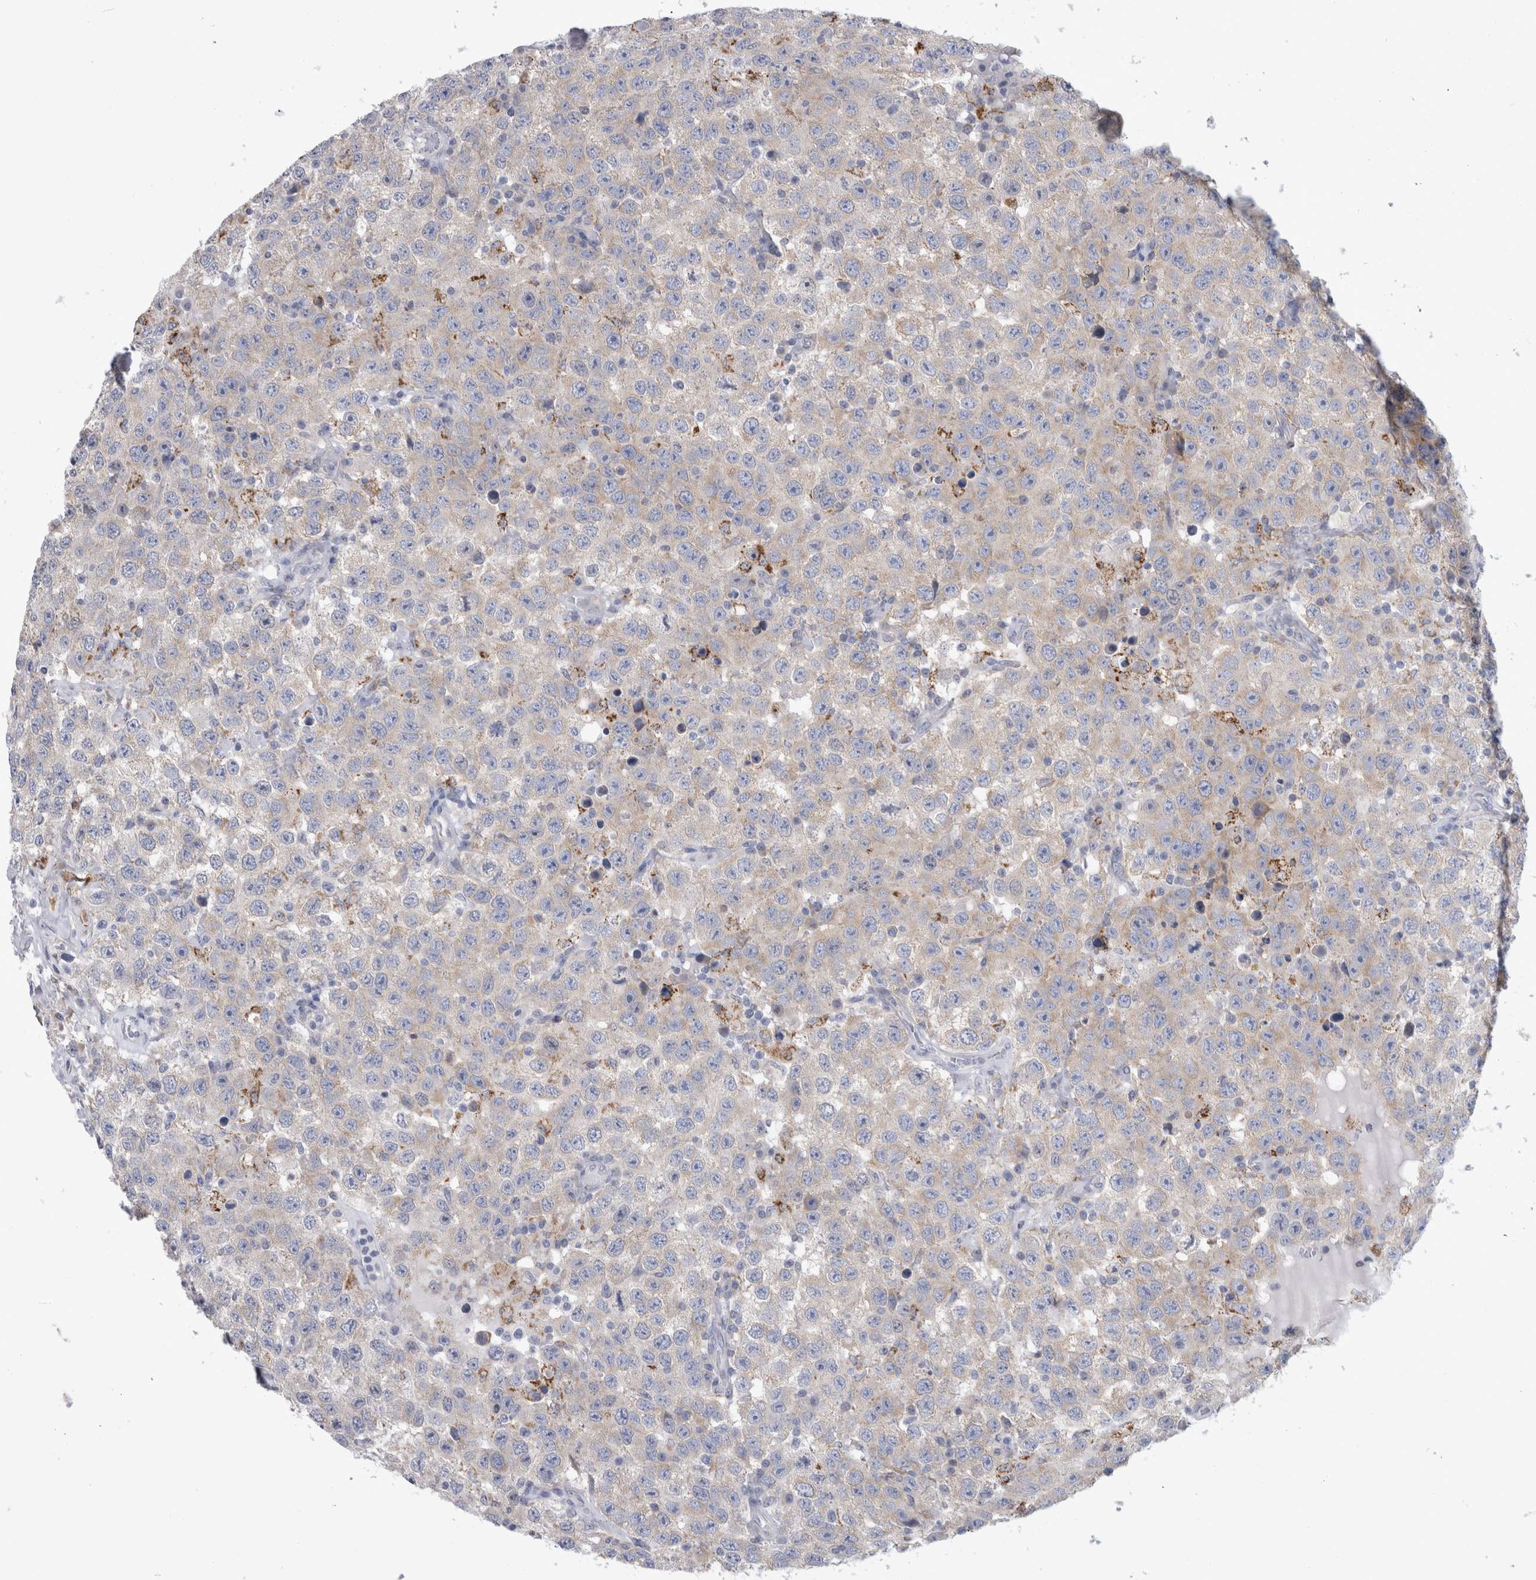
{"staining": {"intensity": "weak", "quantity": "<25%", "location": "cytoplasmic/membranous"}, "tissue": "testis cancer", "cell_type": "Tumor cells", "image_type": "cancer", "snomed": [{"axis": "morphology", "description": "Seminoma, NOS"}, {"axis": "topography", "description": "Testis"}], "caption": "Protein analysis of seminoma (testis) exhibits no significant expression in tumor cells.", "gene": "GATM", "patient": {"sex": "male", "age": 41}}